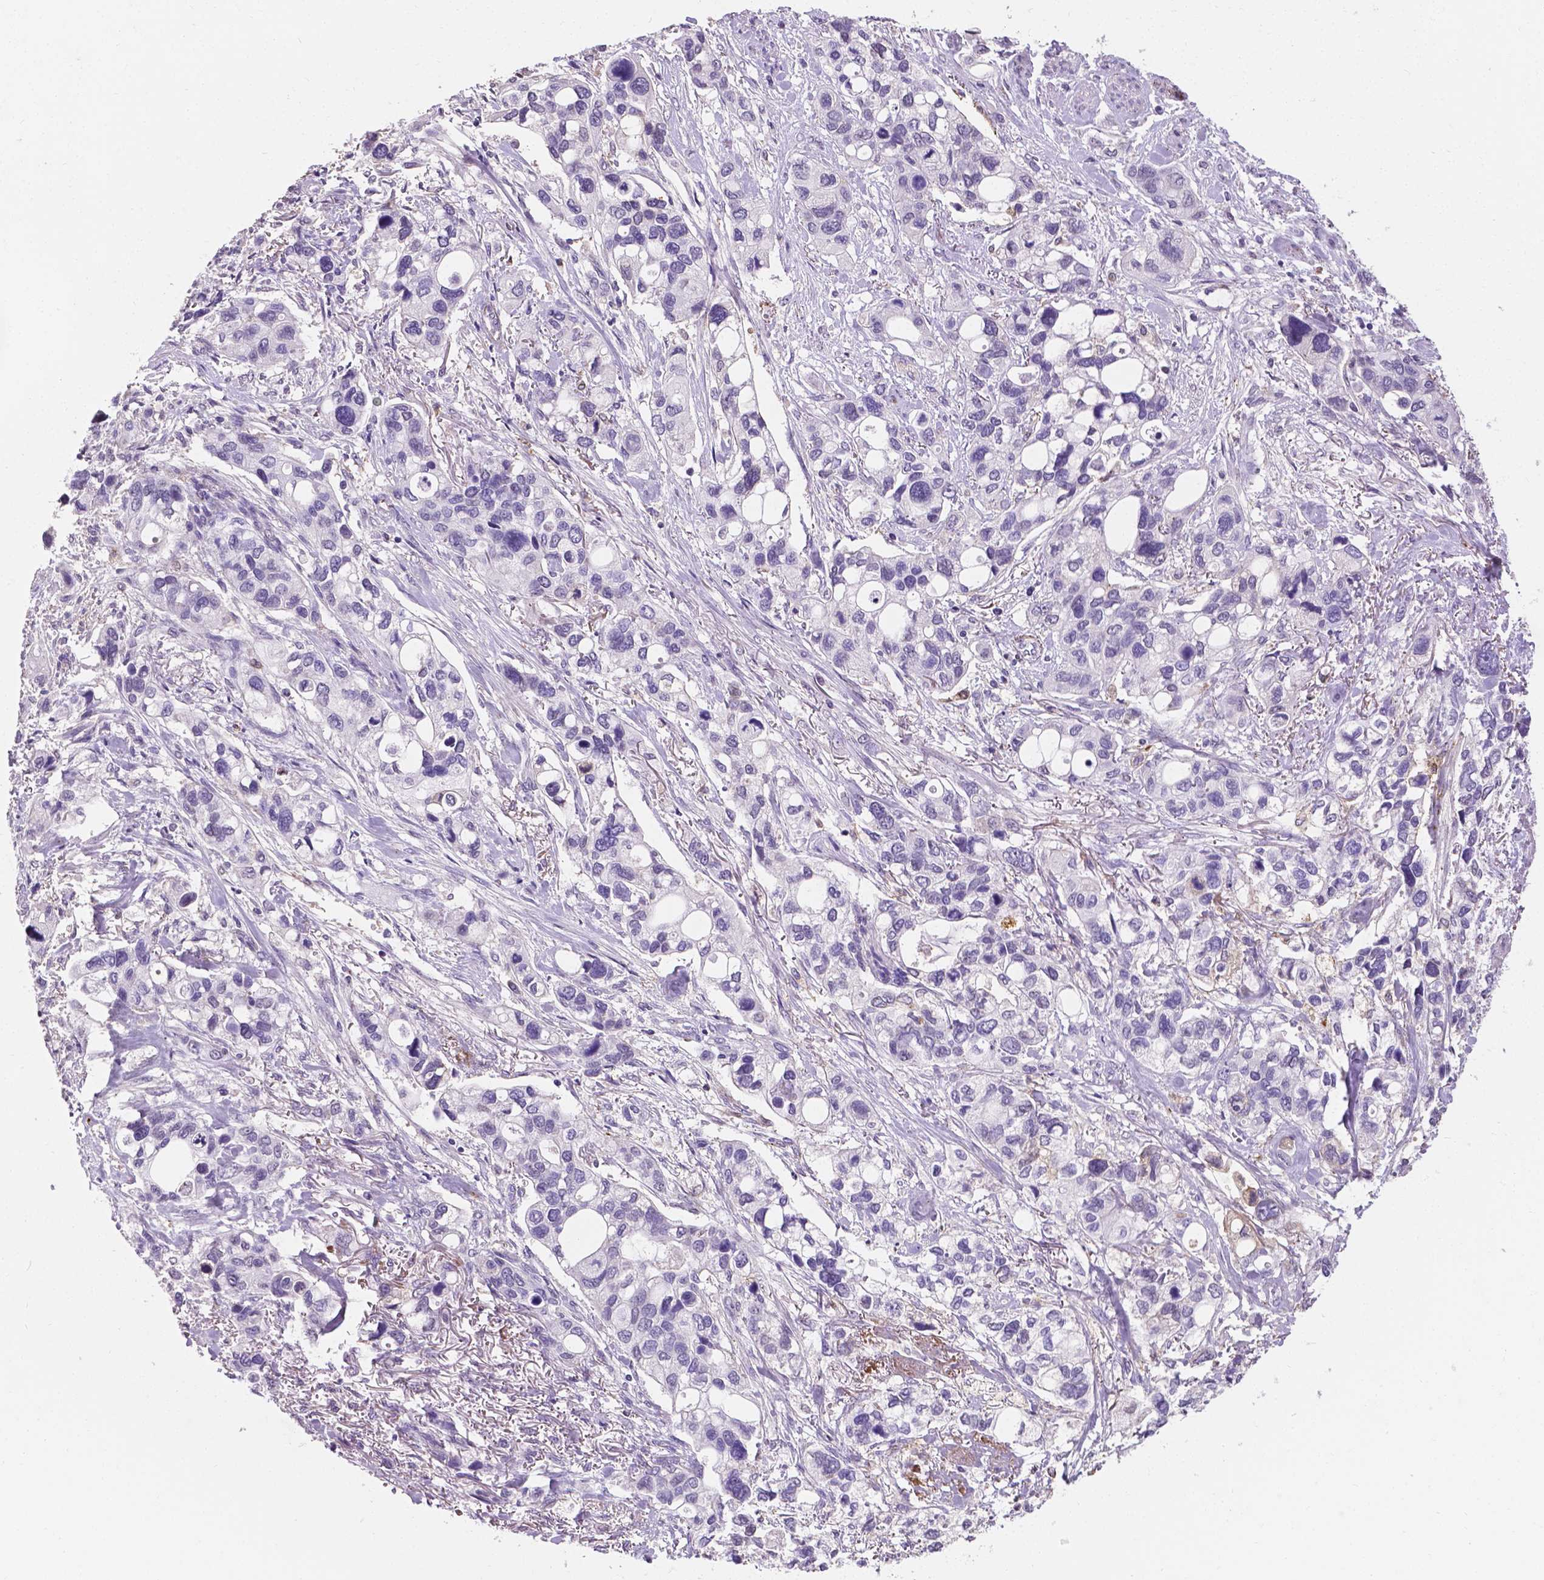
{"staining": {"intensity": "negative", "quantity": "none", "location": "none"}, "tissue": "stomach cancer", "cell_type": "Tumor cells", "image_type": "cancer", "snomed": [{"axis": "morphology", "description": "Adenocarcinoma, NOS"}, {"axis": "topography", "description": "Stomach, upper"}], "caption": "Stomach adenocarcinoma was stained to show a protein in brown. There is no significant expression in tumor cells.", "gene": "APOE", "patient": {"sex": "female", "age": 81}}